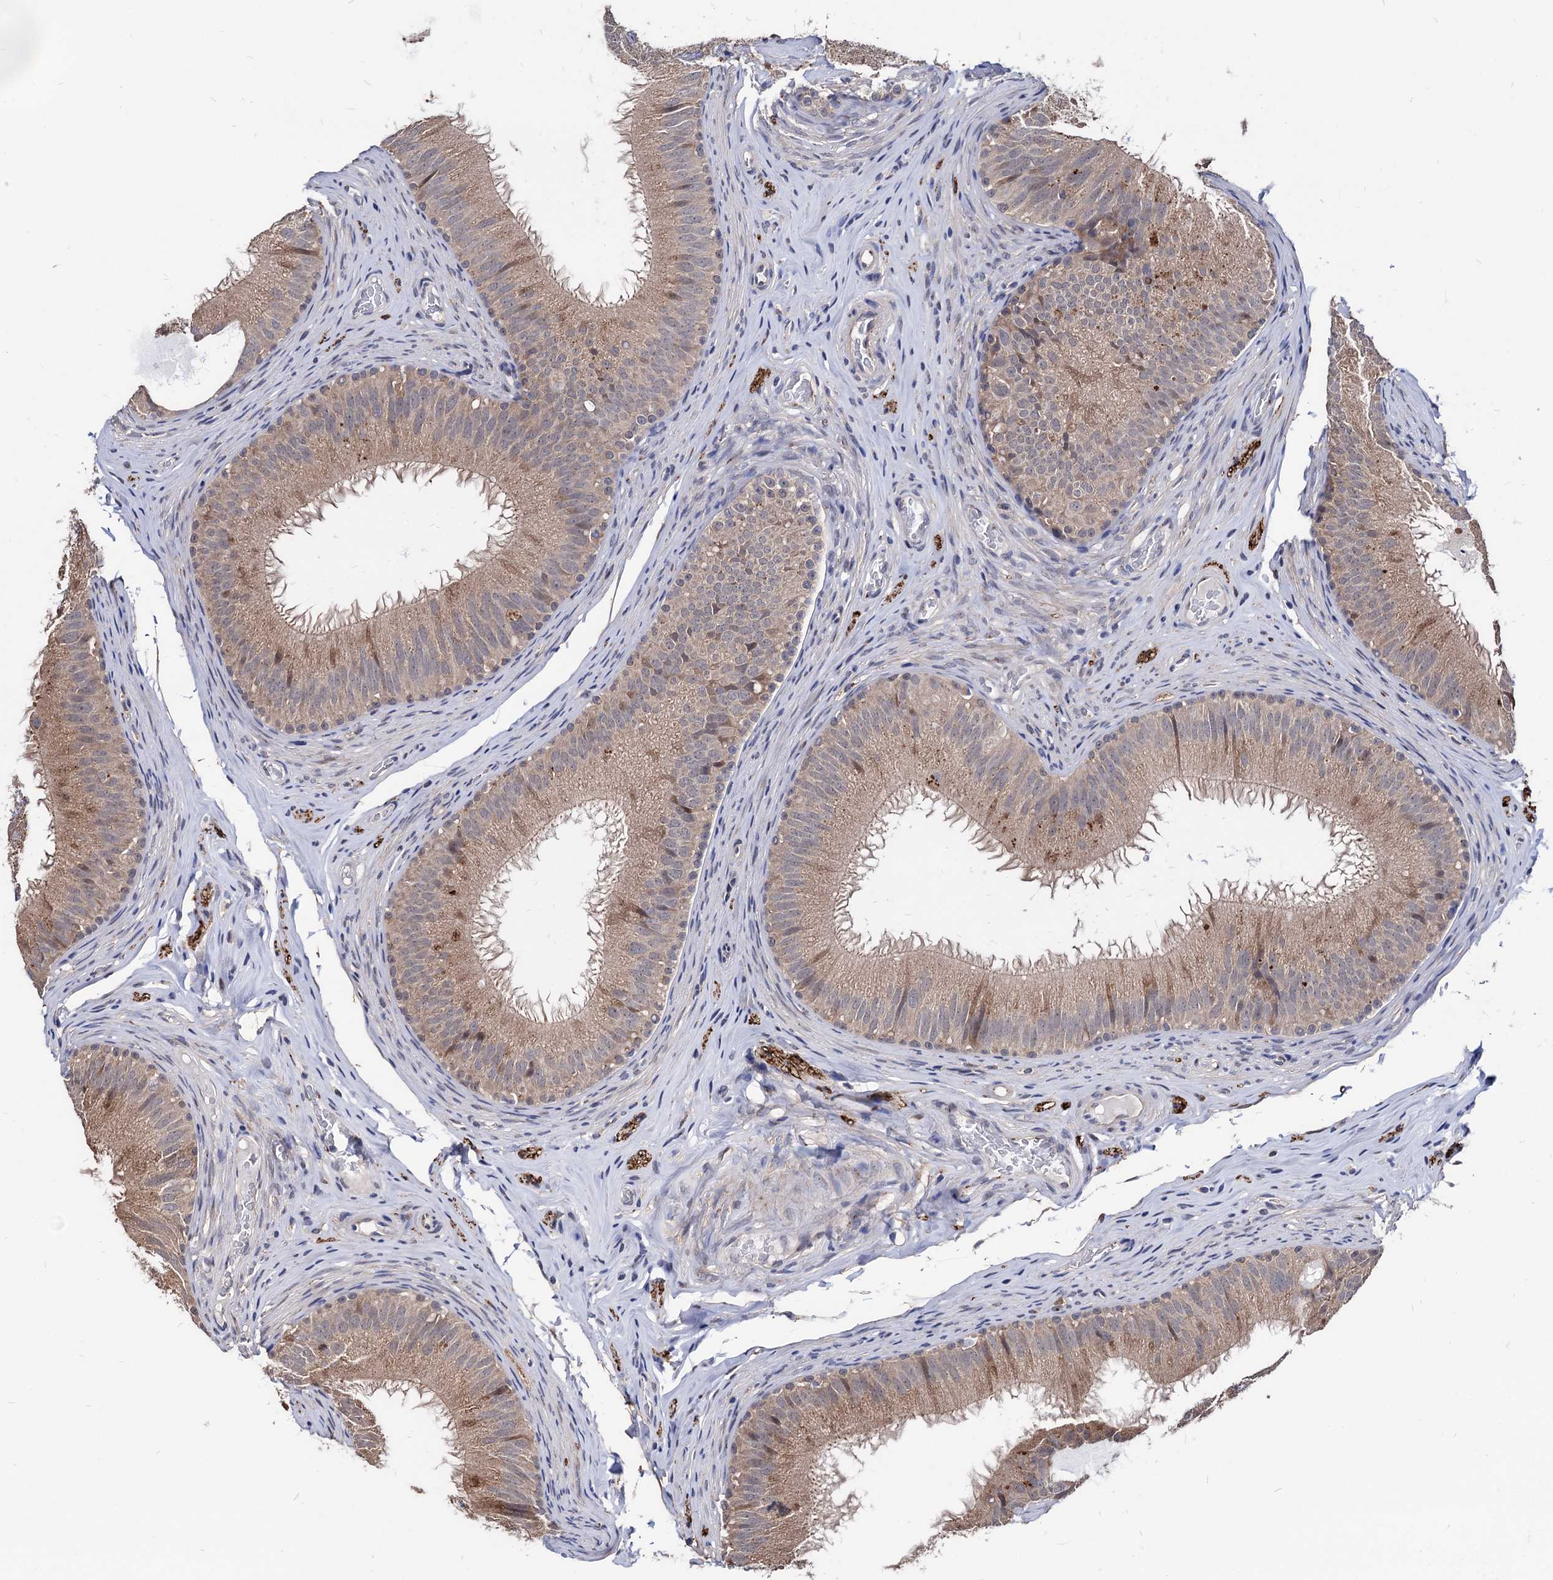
{"staining": {"intensity": "moderate", "quantity": "25%-75%", "location": "cytoplasmic/membranous"}, "tissue": "epididymis", "cell_type": "Glandular cells", "image_type": "normal", "snomed": [{"axis": "morphology", "description": "Normal tissue, NOS"}, {"axis": "topography", "description": "Epididymis"}], "caption": "Immunohistochemistry staining of unremarkable epididymis, which shows medium levels of moderate cytoplasmic/membranous expression in about 25%-75% of glandular cells indicating moderate cytoplasmic/membranous protein expression. The staining was performed using DAB (brown) for protein detection and nuclei were counterstained in hematoxylin (blue).", "gene": "ESD", "patient": {"sex": "male", "age": 34}}